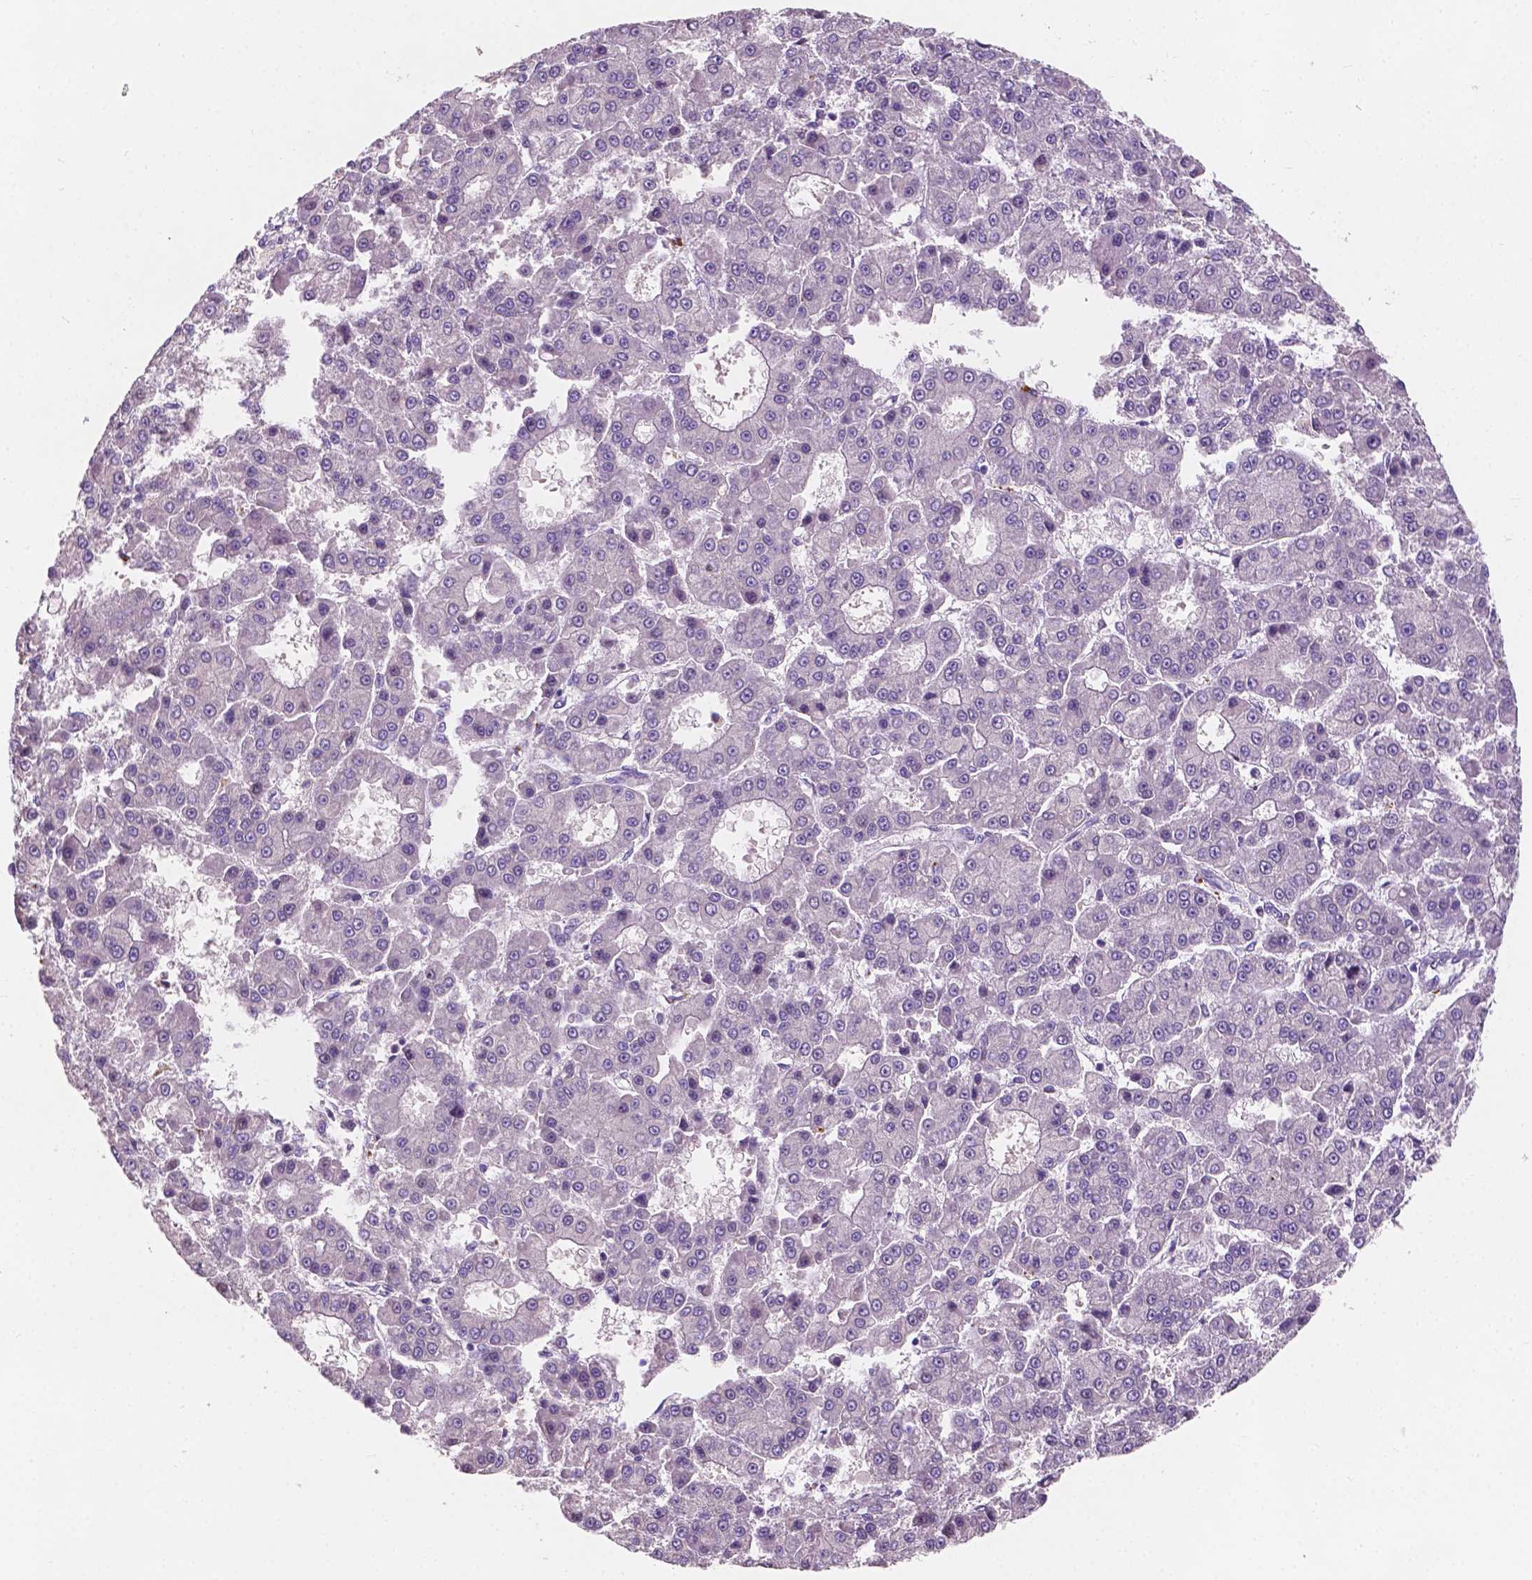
{"staining": {"intensity": "negative", "quantity": "none", "location": "none"}, "tissue": "liver cancer", "cell_type": "Tumor cells", "image_type": "cancer", "snomed": [{"axis": "morphology", "description": "Carcinoma, Hepatocellular, NOS"}, {"axis": "topography", "description": "Liver"}], "caption": "This image is of hepatocellular carcinoma (liver) stained with immunohistochemistry (IHC) to label a protein in brown with the nuclei are counter-stained blue. There is no expression in tumor cells.", "gene": "IREB2", "patient": {"sex": "male", "age": 70}}